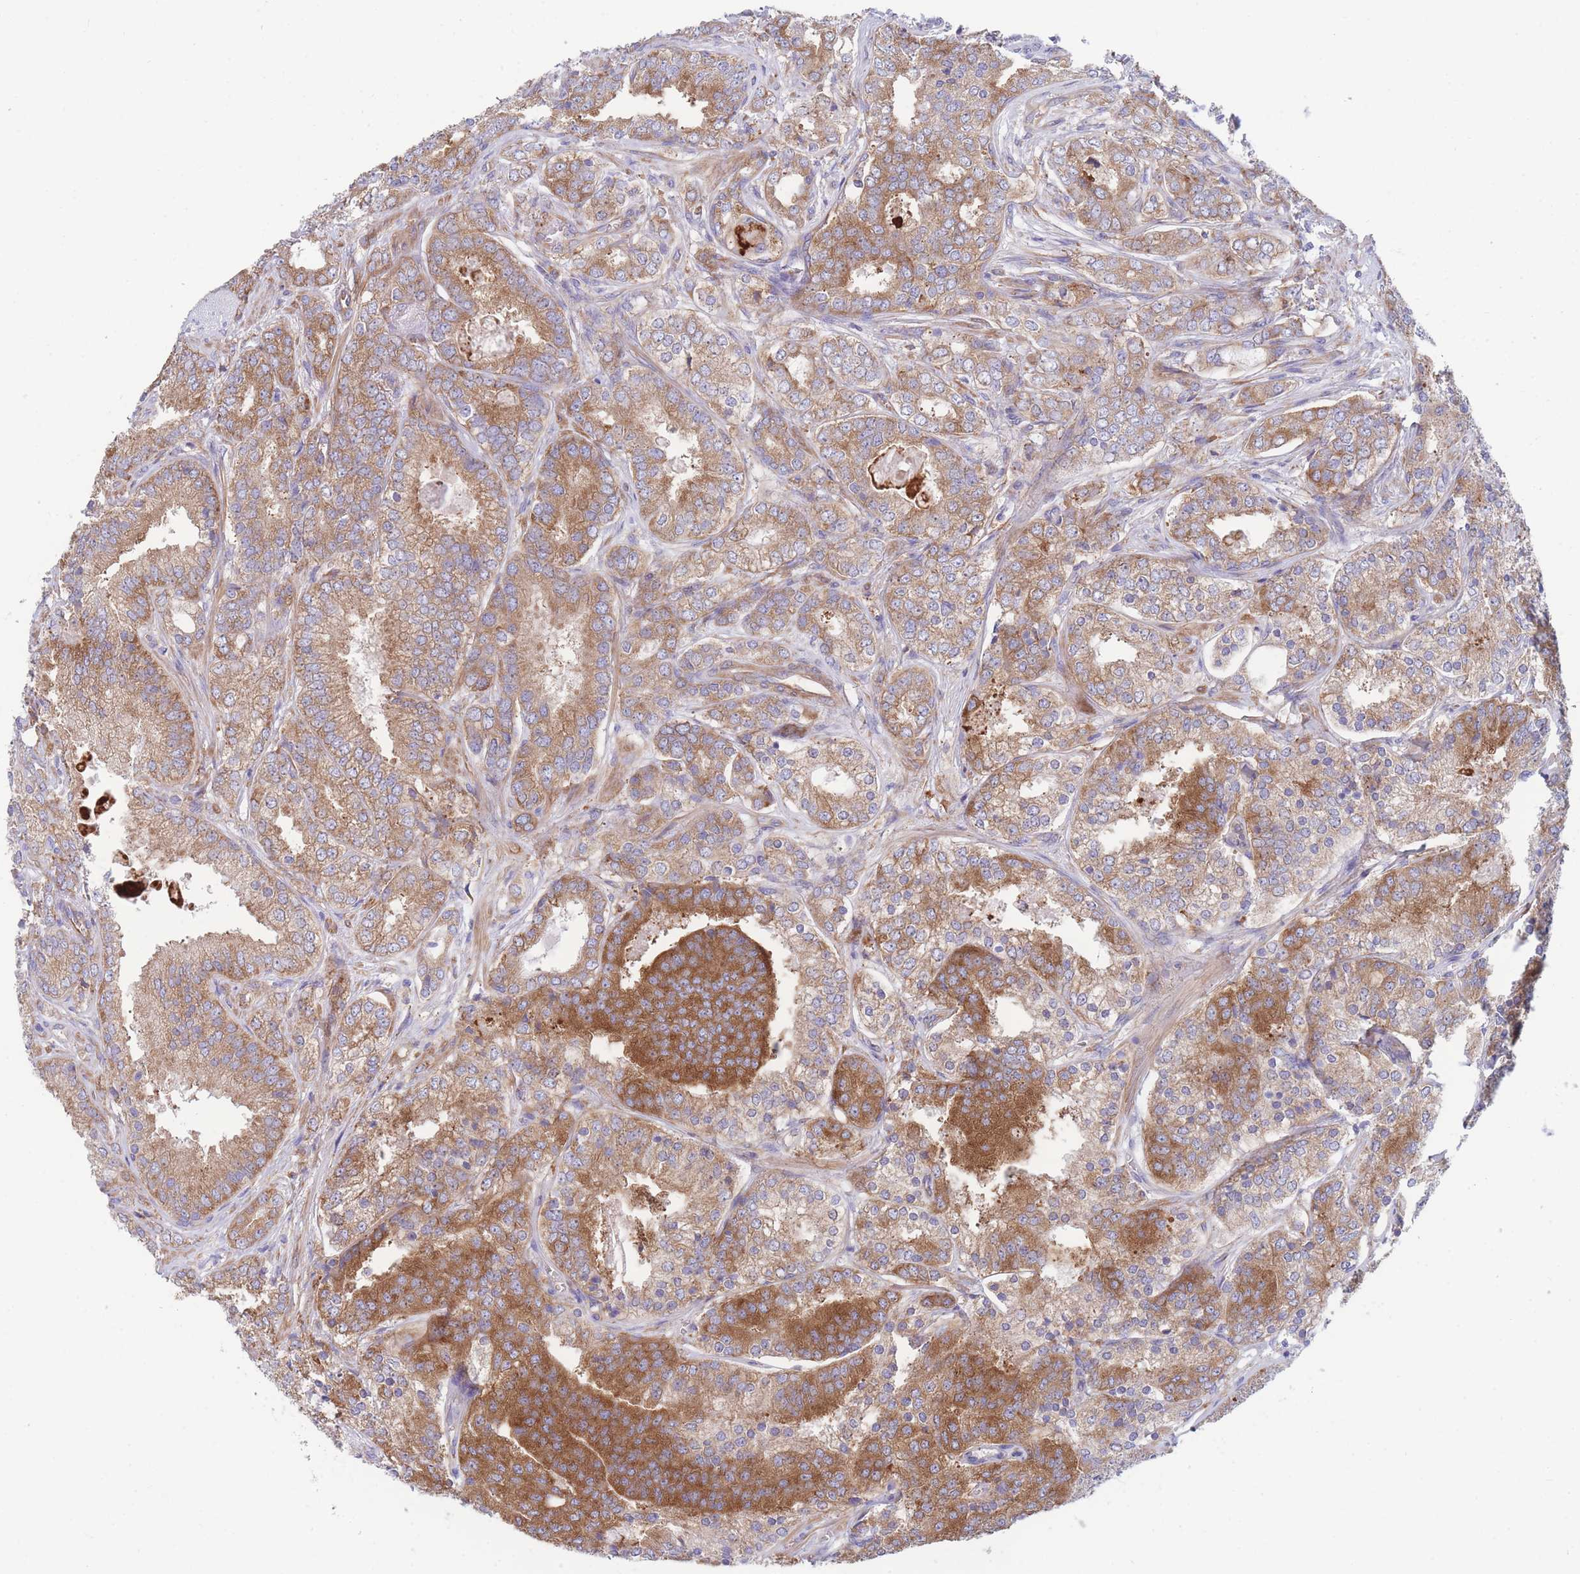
{"staining": {"intensity": "moderate", "quantity": ">75%", "location": "cytoplasmic/membranous"}, "tissue": "prostate cancer", "cell_type": "Tumor cells", "image_type": "cancer", "snomed": [{"axis": "morphology", "description": "Adenocarcinoma, High grade"}, {"axis": "topography", "description": "Prostate"}], "caption": "Immunohistochemistry (IHC) micrograph of human prostate cancer stained for a protein (brown), which displays medium levels of moderate cytoplasmic/membranous staining in about >75% of tumor cells.", "gene": "RPL8", "patient": {"sex": "male", "age": 63}}